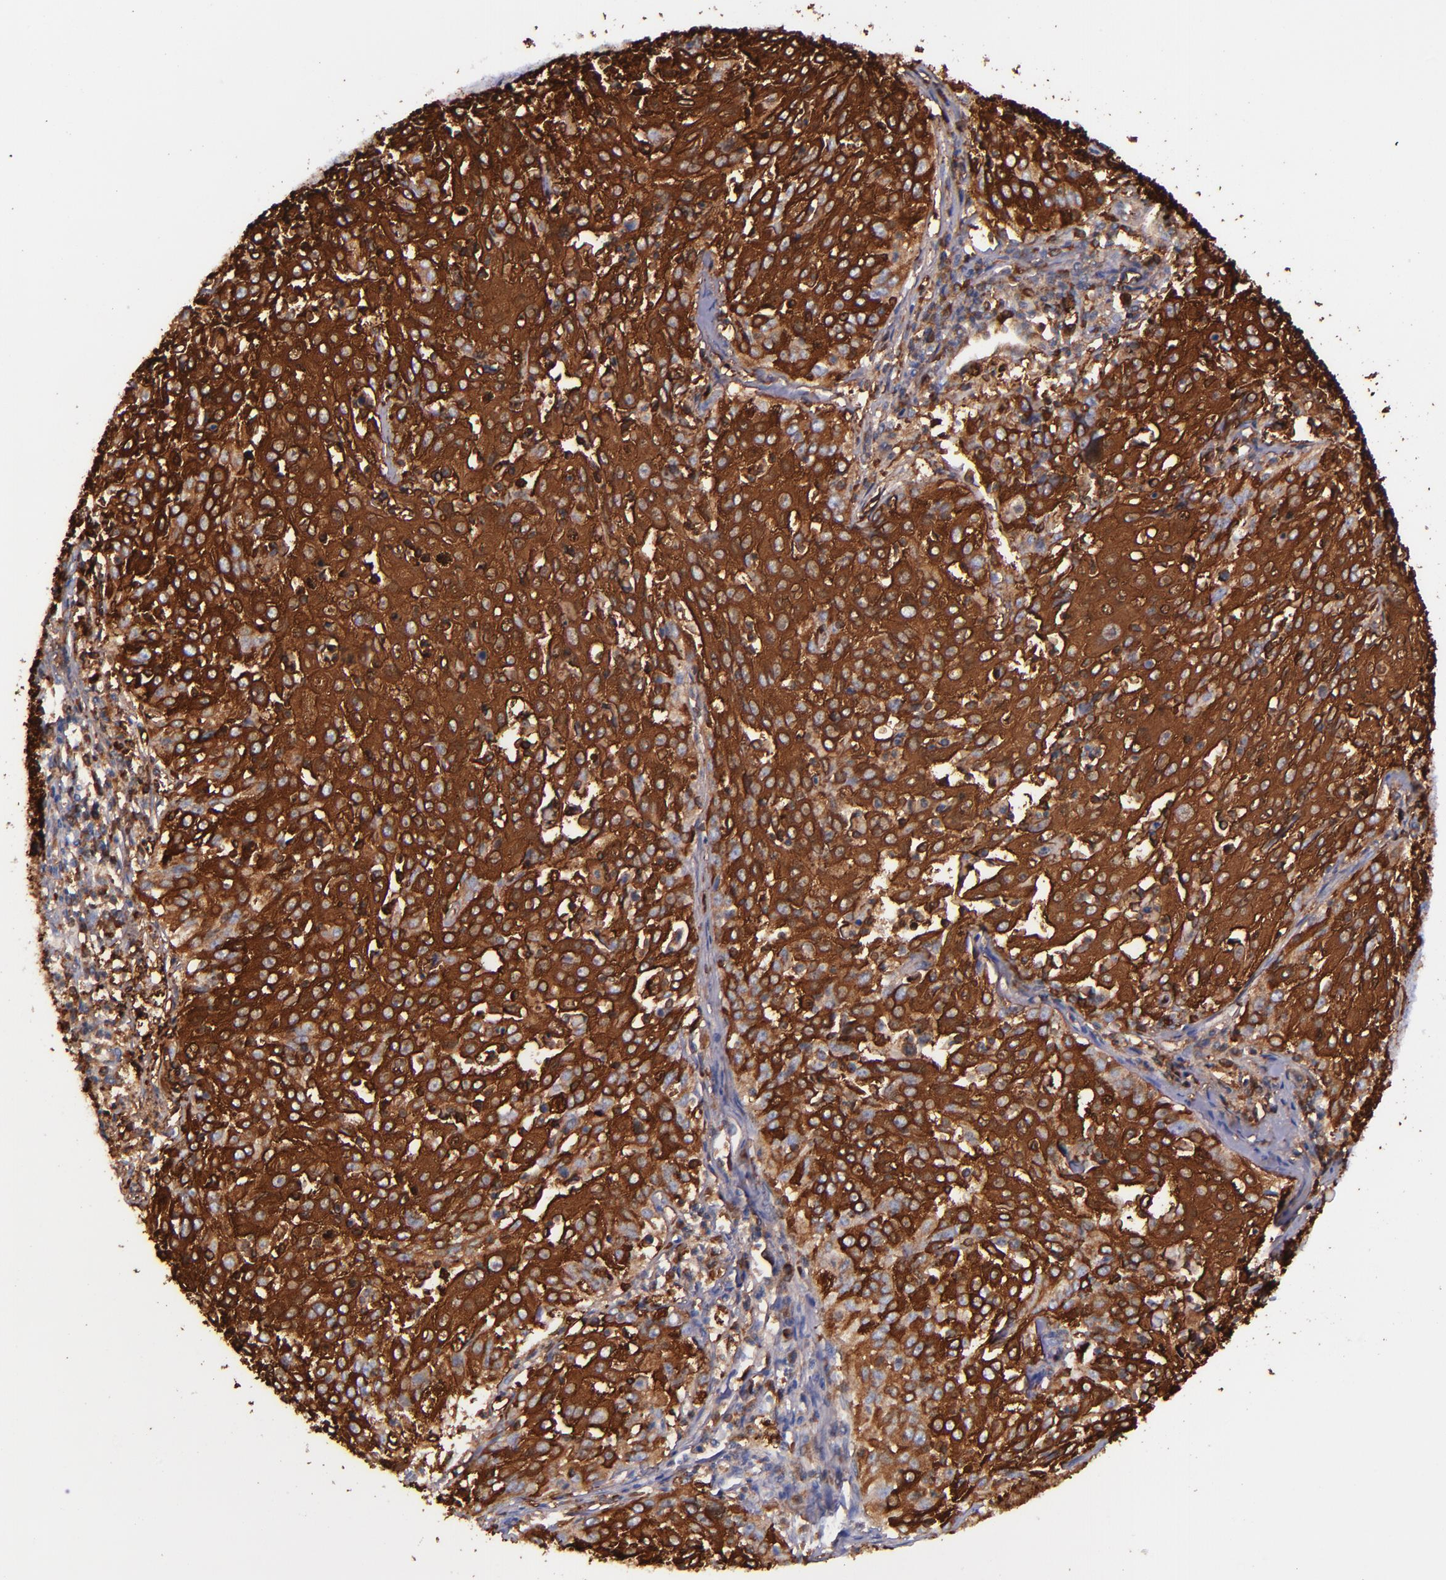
{"staining": {"intensity": "strong", "quantity": ">75%", "location": "cytoplasmic/membranous"}, "tissue": "cervical cancer", "cell_type": "Tumor cells", "image_type": "cancer", "snomed": [{"axis": "morphology", "description": "Squamous cell carcinoma, NOS"}, {"axis": "topography", "description": "Cervix"}], "caption": "Tumor cells demonstrate high levels of strong cytoplasmic/membranous expression in about >75% of cells in squamous cell carcinoma (cervical).", "gene": "IVL", "patient": {"sex": "female", "age": 39}}